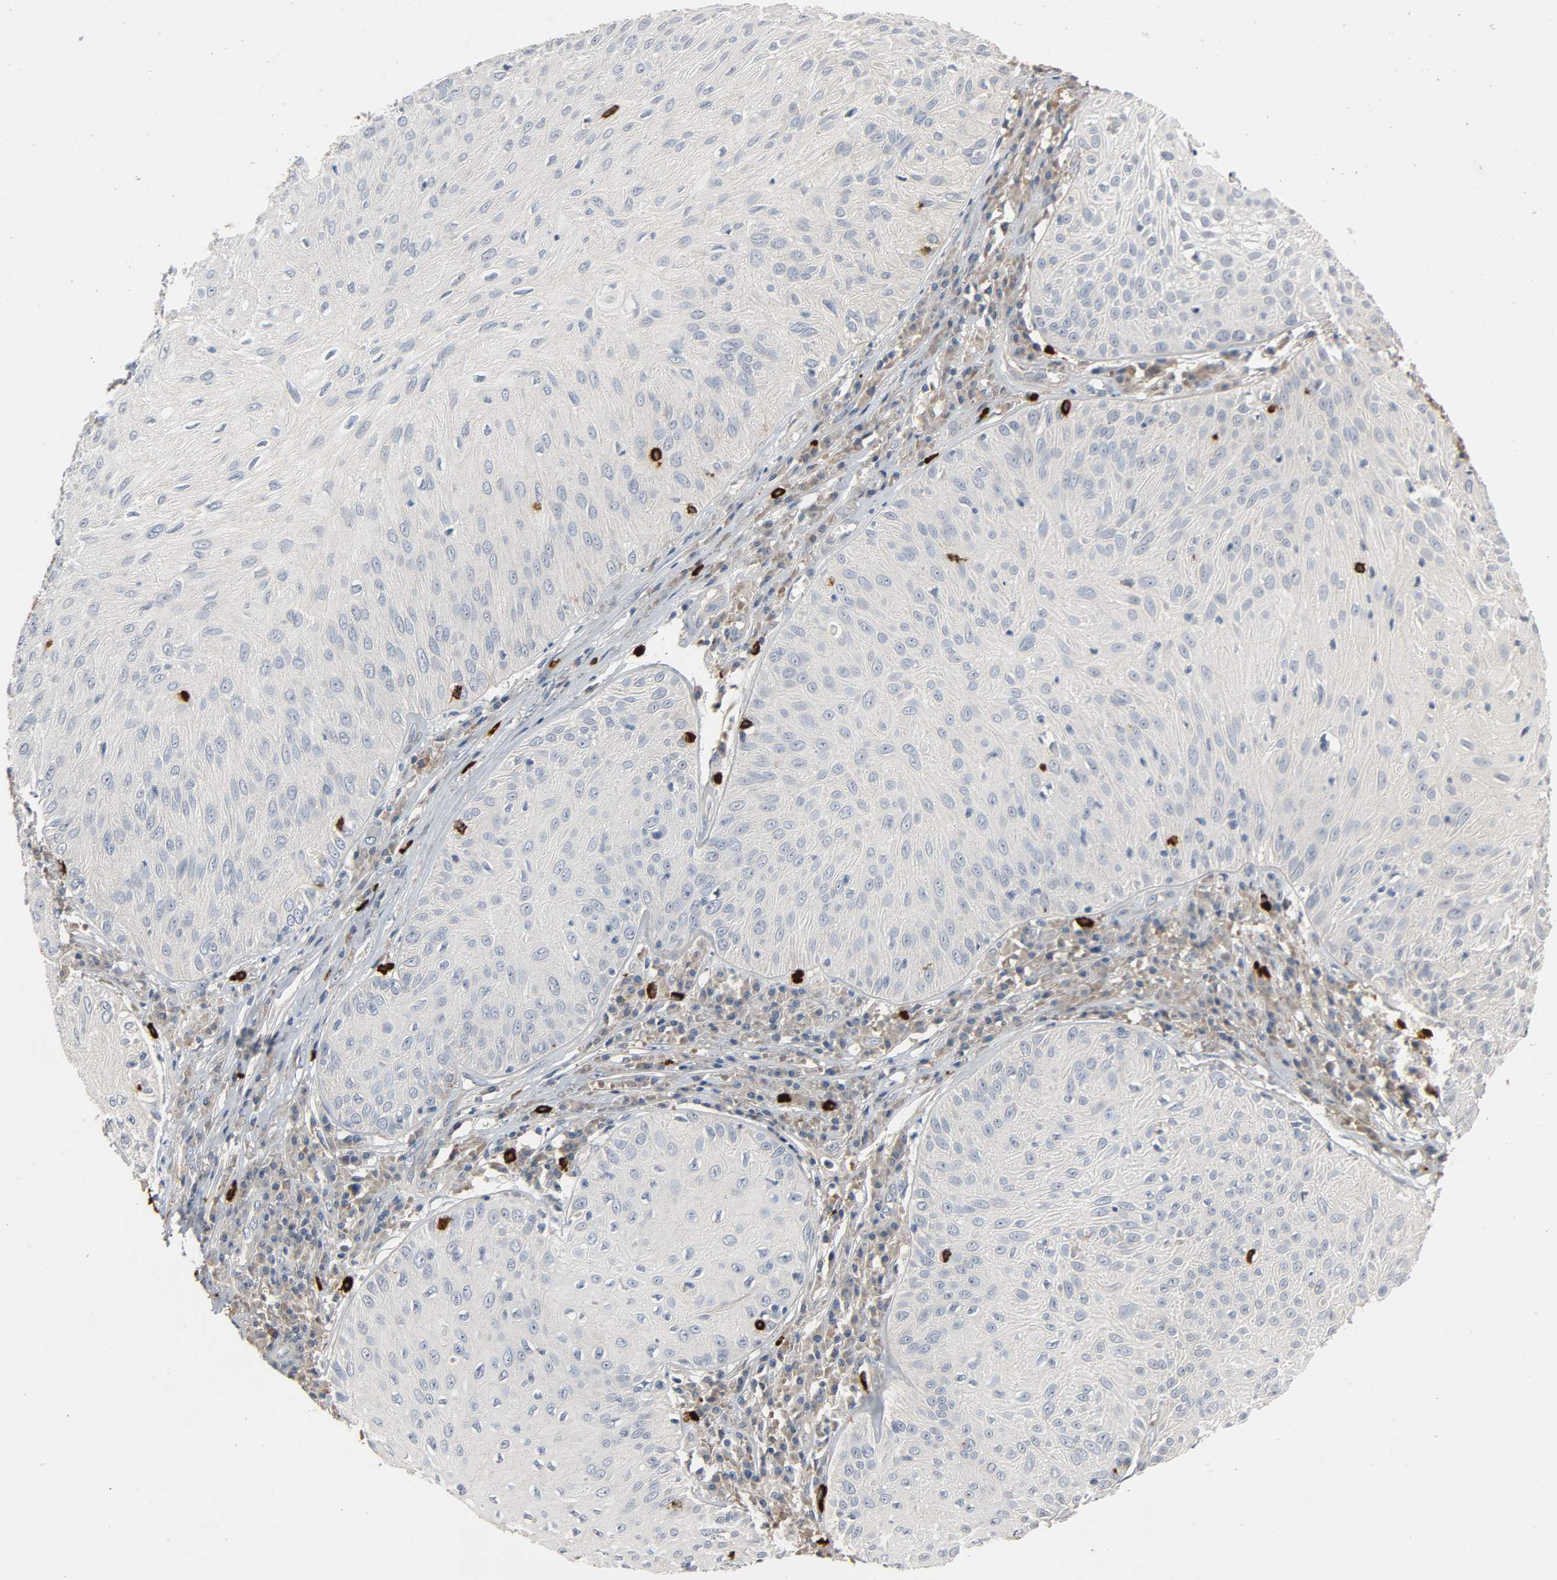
{"staining": {"intensity": "negative", "quantity": "none", "location": "none"}, "tissue": "skin cancer", "cell_type": "Tumor cells", "image_type": "cancer", "snomed": [{"axis": "morphology", "description": "Squamous cell carcinoma, NOS"}, {"axis": "topography", "description": "Skin"}], "caption": "Skin cancer was stained to show a protein in brown. There is no significant expression in tumor cells. (DAB (3,3'-diaminobenzidine) immunohistochemistry, high magnification).", "gene": "LIMCH1", "patient": {"sex": "male", "age": 65}}